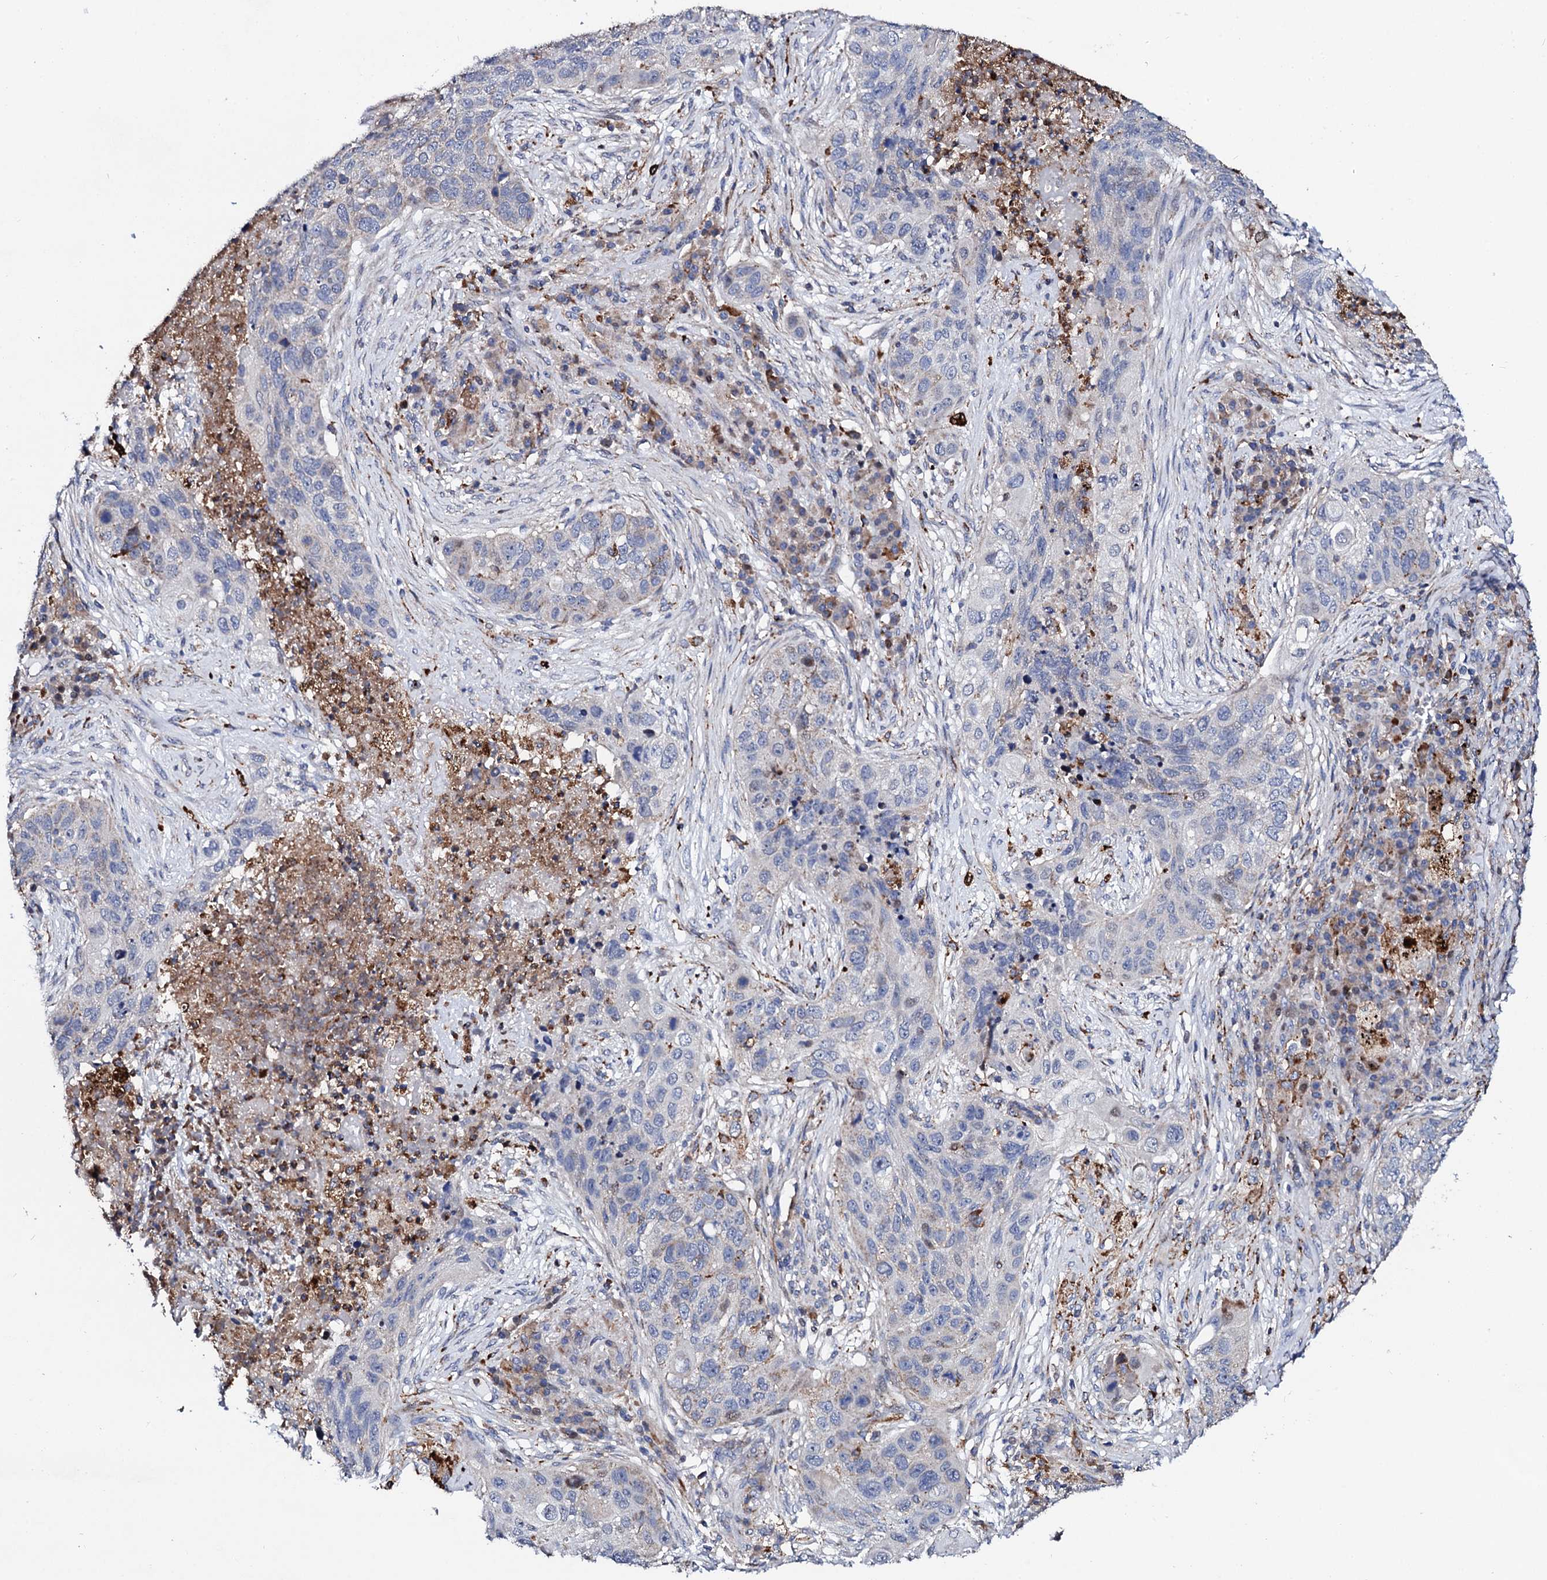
{"staining": {"intensity": "negative", "quantity": "none", "location": "none"}, "tissue": "lung cancer", "cell_type": "Tumor cells", "image_type": "cancer", "snomed": [{"axis": "morphology", "description": "Squamous cell carcinoma, NOS"}, {"axis": "topography", "description": "Lung"}], "caption": "This is an IHC image of human squamous cell carcinoma (lung). There is no expression in tumor cells.", "gene": "TCIRG1", "patient": {"sex": "female", "age": 63}}